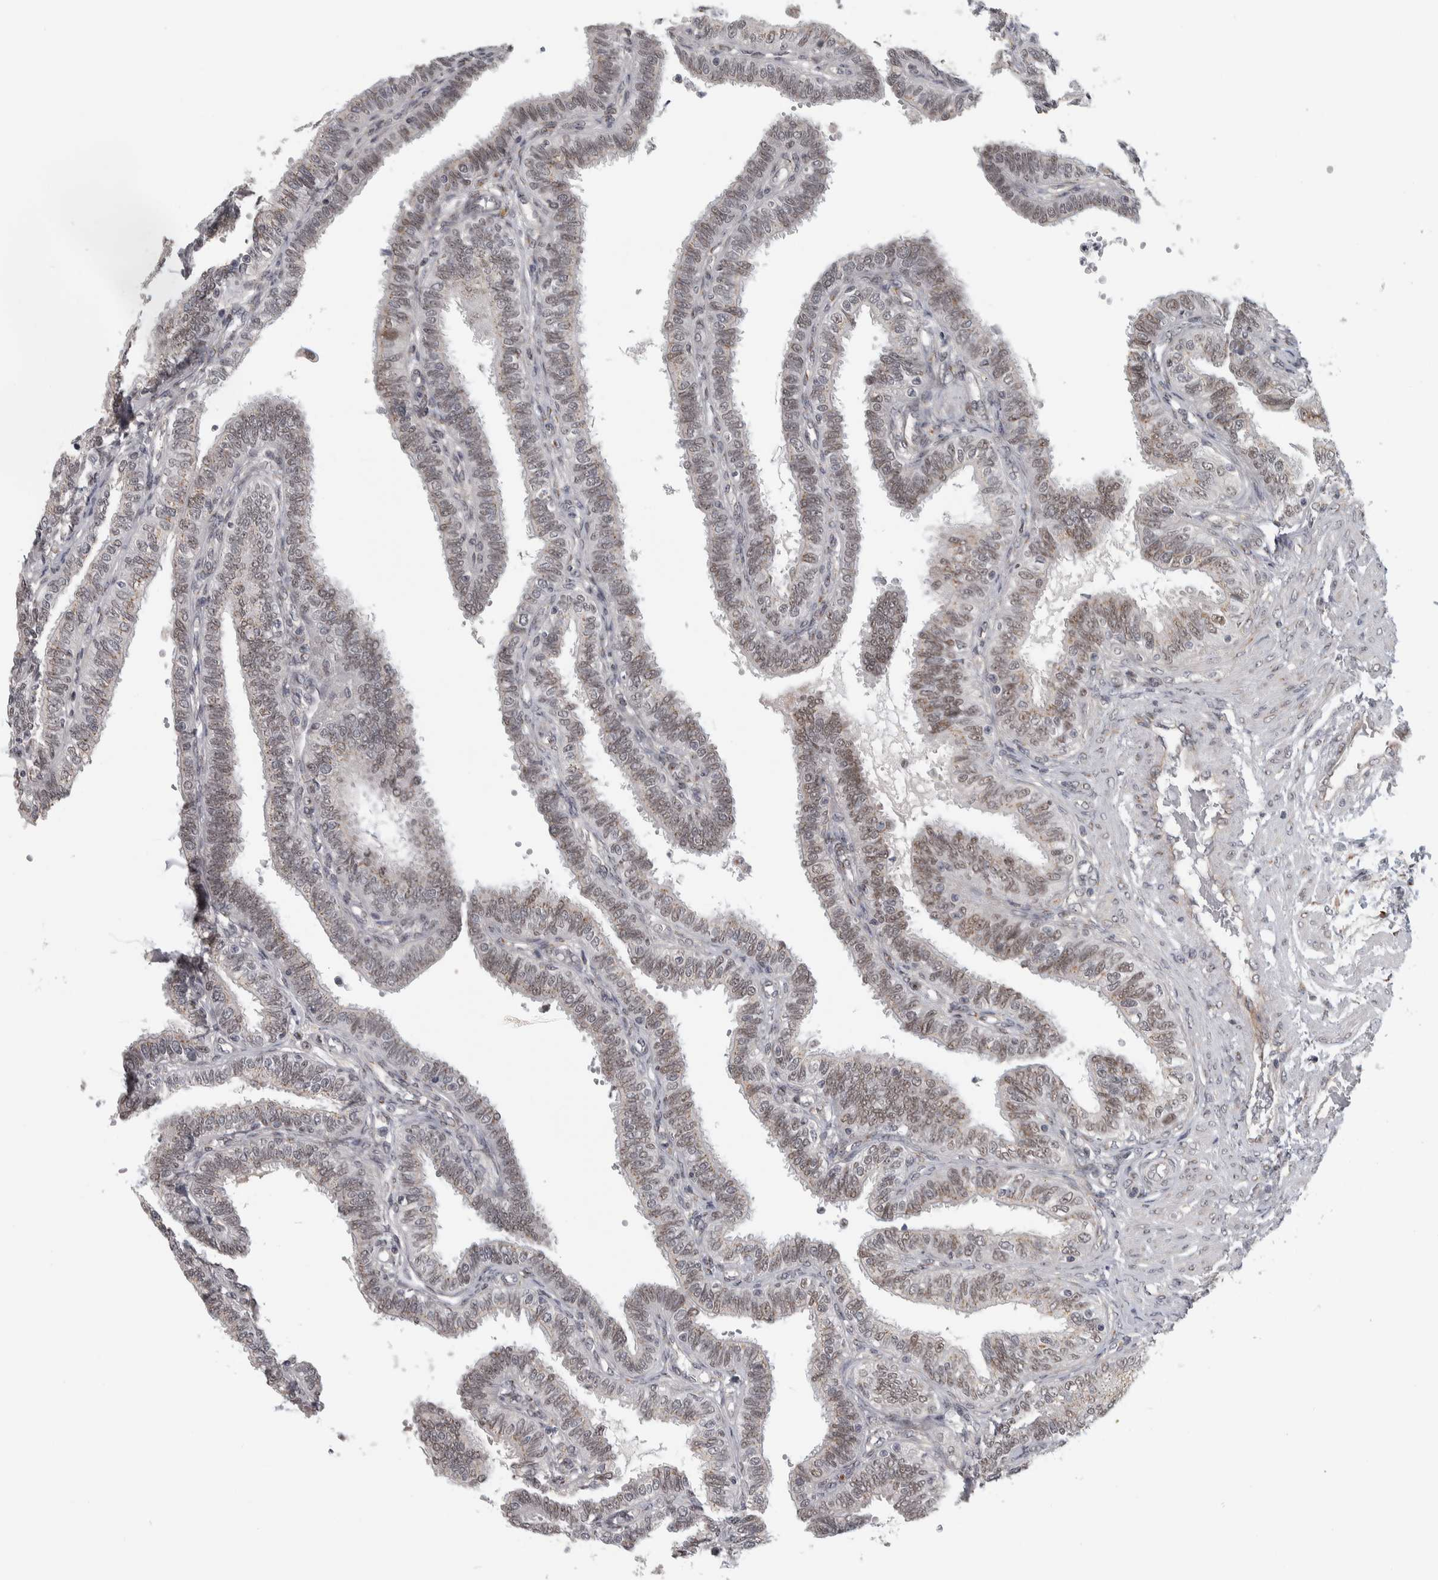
{"staining": {"intensity": "moderate", "quantity": "25%-75%", "location": "nuclear"}, "tissue": "fallopian tube", "cell_type": "Glandular cells", "image_type": "normal", "snomed": [{"axis": "morphology", "description": "Normal tissue, NOS"}, {"axis": "topography", "description": "Fallopian tube"}, {"axis": "topography", "description": "Placenta"}], "caption": "Protein analysis of normal fallopian tube shows moderate nuclear positivity in approximately 25%-75% of glandular cells.", "gene": "ZMYND8", "patient": {"sex": "female", "age": 34}}